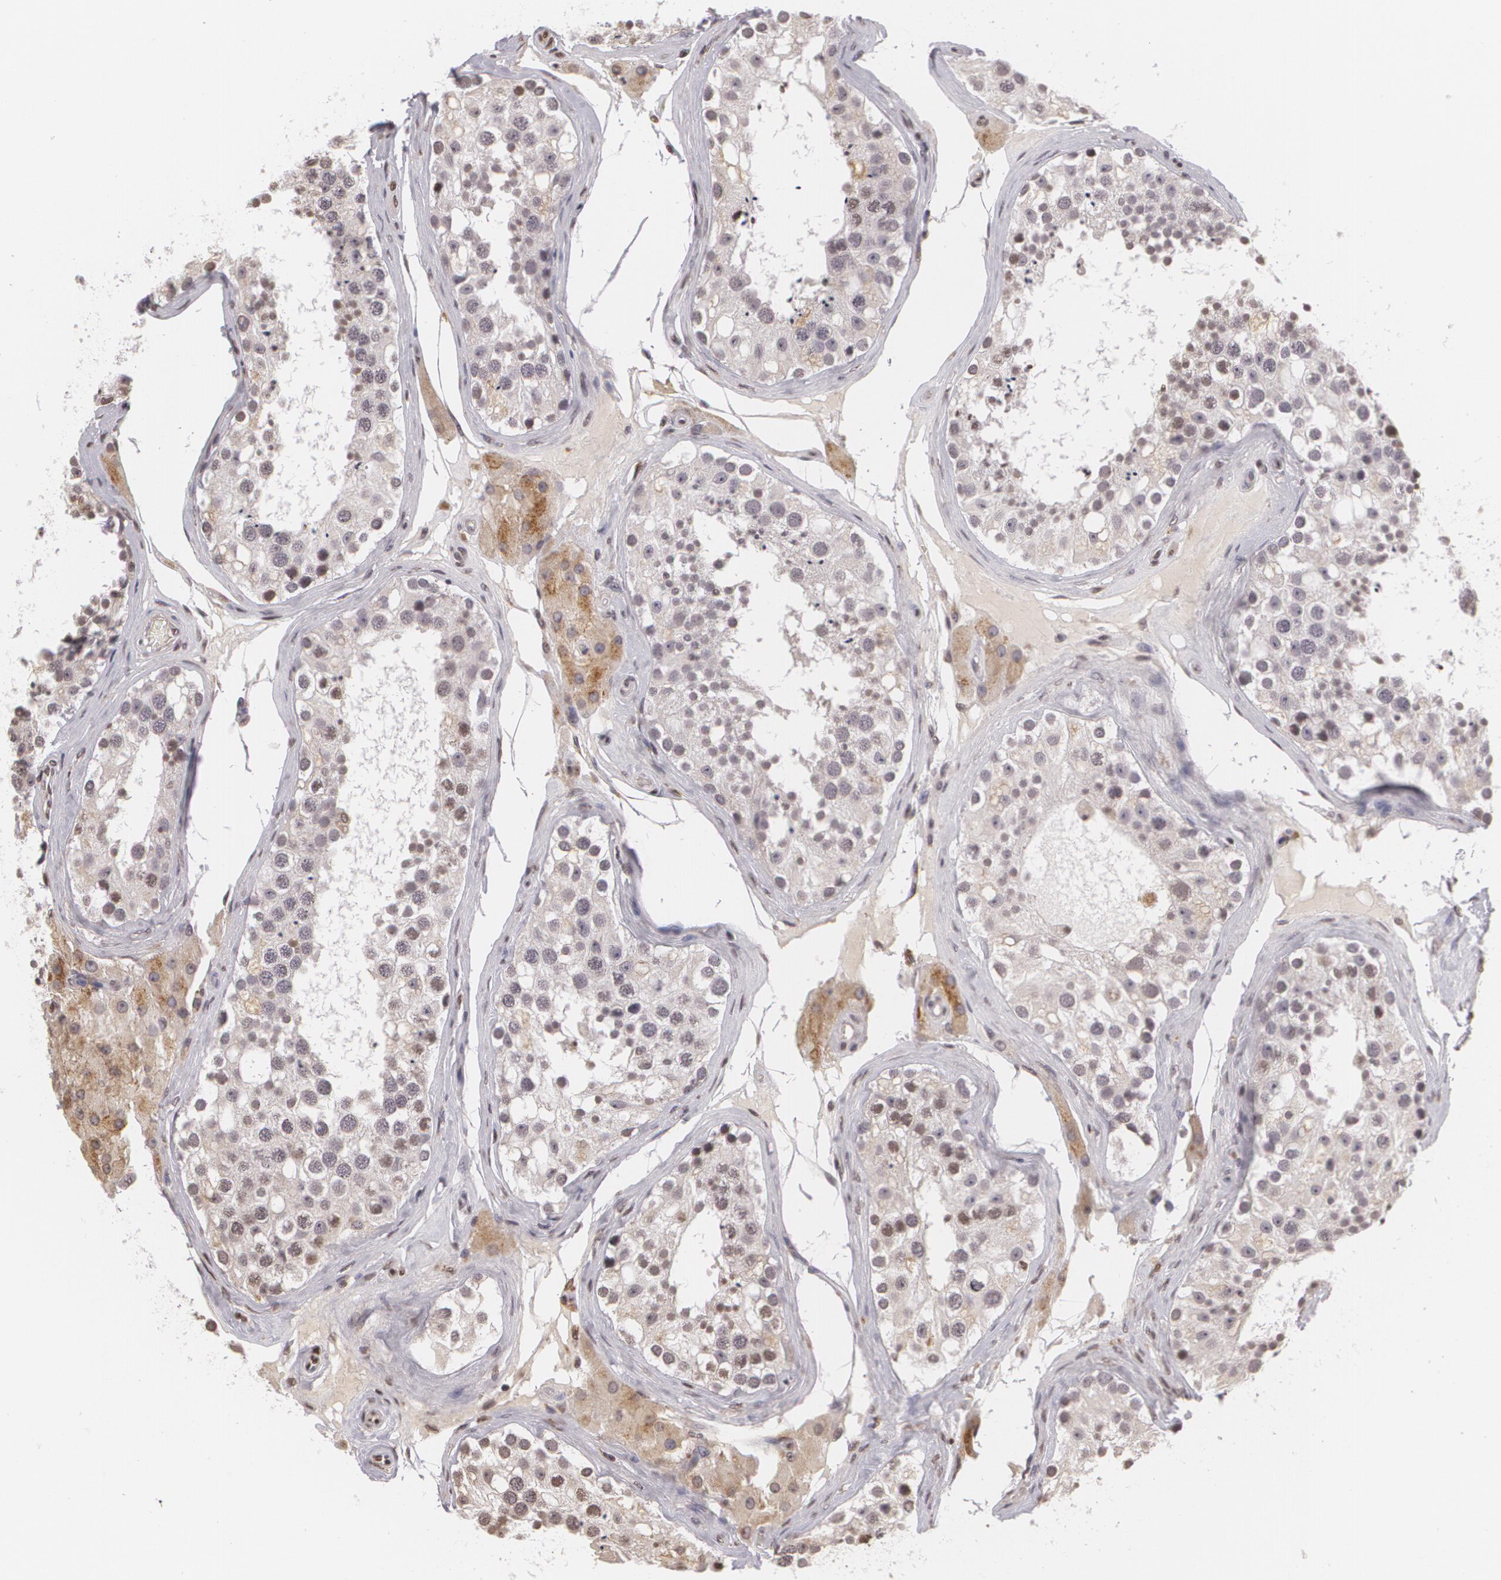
{"staining": {"intensity": "negative", "quantity": "none", "location": "none"}, "tissue": "testis", "cell_type": "Cells in seminiferous ducts", "image_type": "normal", "snomed": [{"axis": "morphology", "description": "Normal tissue, NOS"}, {"axis": "topography", "description": "Testis"}], "caption": "DAB (3,3'-diaminobenzidine) immunohistochemical staining of benign testis shows no significant staining in cells in seminiferous ducts.", "gene": "MUC1", "patient": {"sex": "male", "age": 68}}